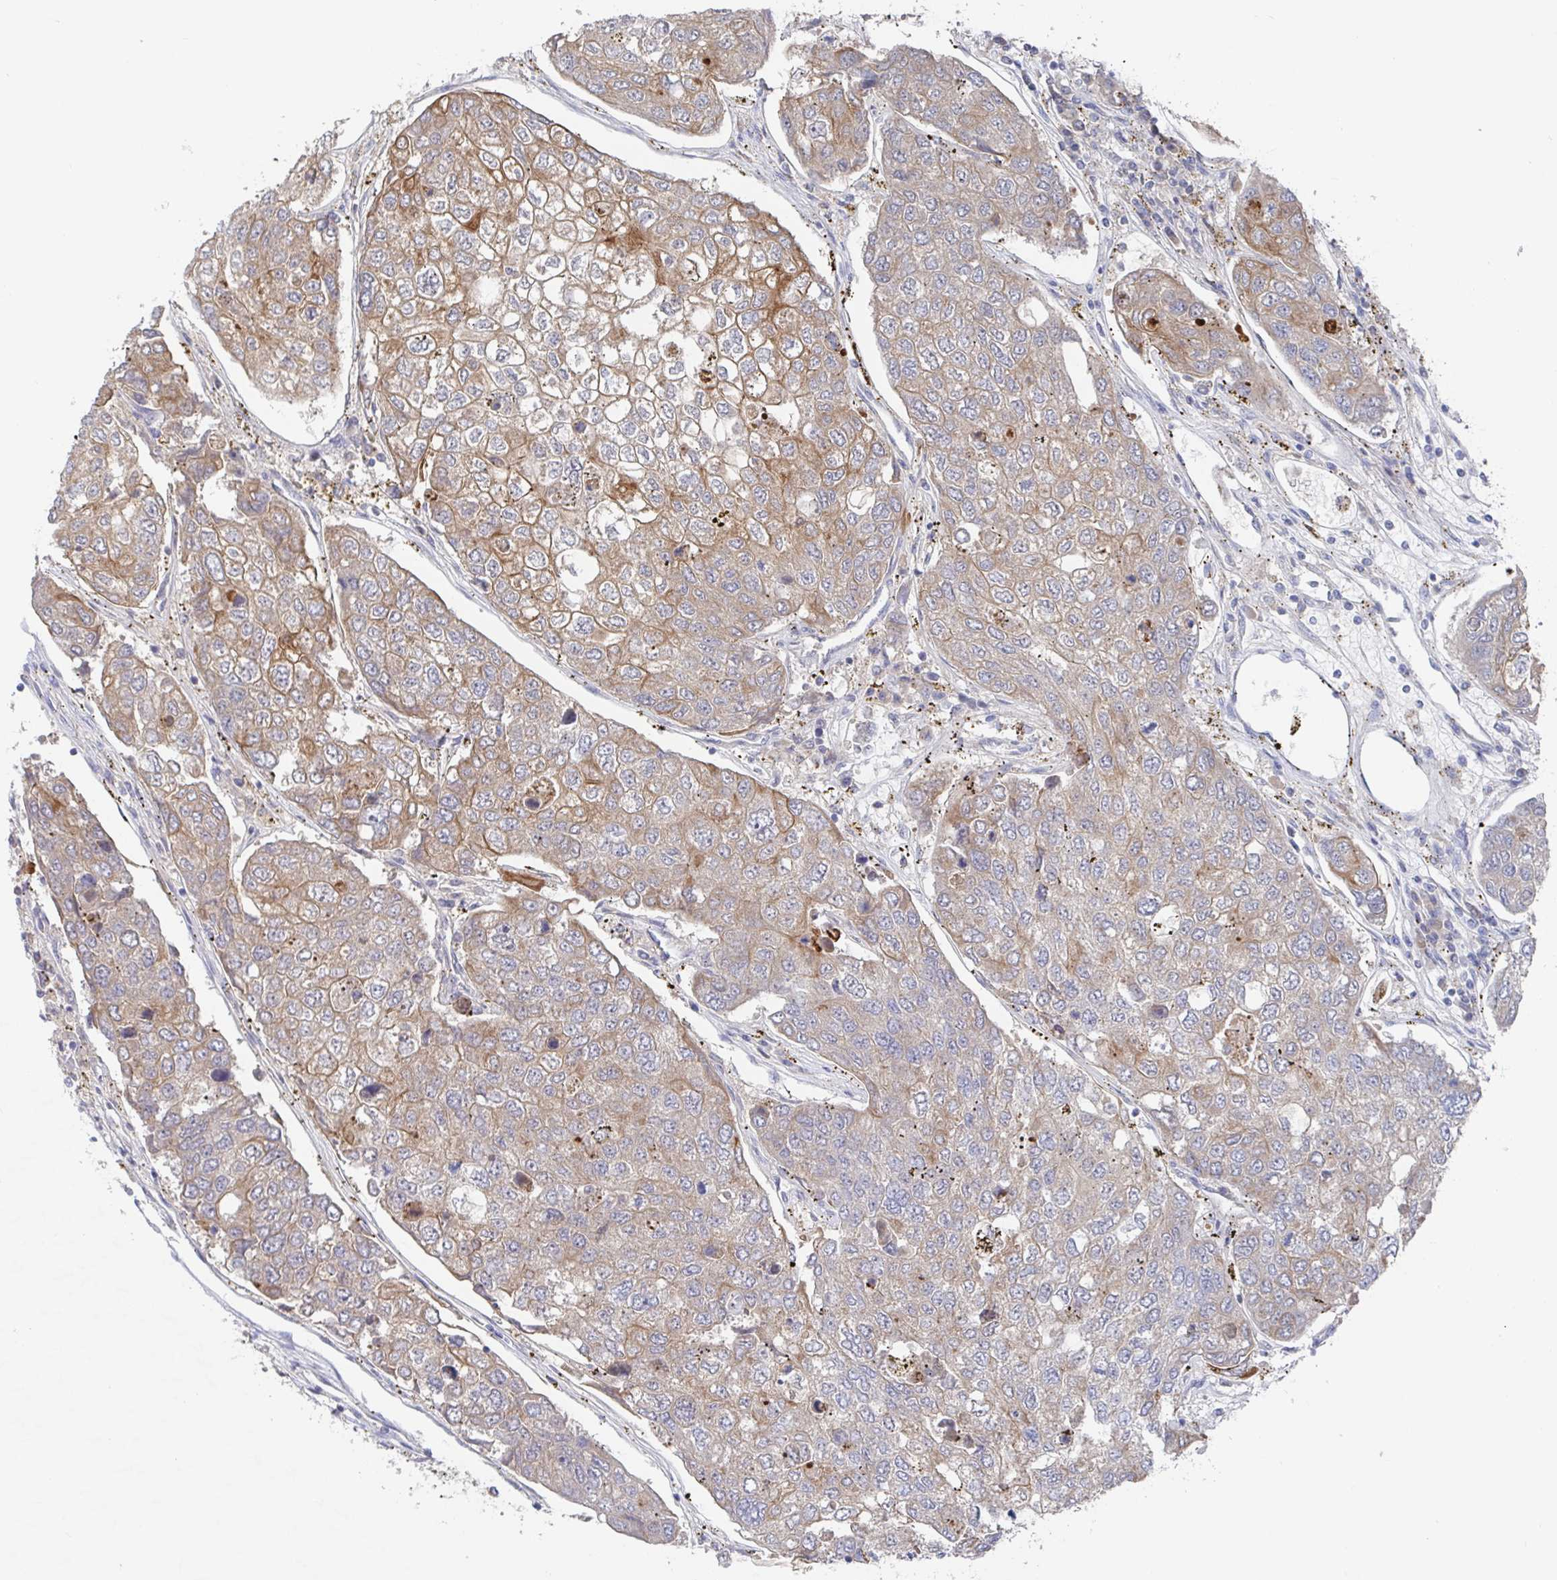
{"staining": {"intensity": "weak", "quantity": "25%-75%", "location": "cytoplasmic/membranous"}, "tissue": "urothelial cancer", "cell_type": "Tumor cells", "image_type": "cancer", "snomed": [{"axis": "morphology", "description": "Urothelial carcinoma, High grade"}, {"axis": "topography", "description": "Lymph node"}, {"axis": "topography", "description": "Urinary bladder"}], "caption": "Urothelial cancer stained for a protein (brown) reveals weak cytoplasmic/membranous positive staining in approximately 25%-75% of tumor cells.", "gene": "GPR148", "patient": {"sex": "male", "age": 51}}